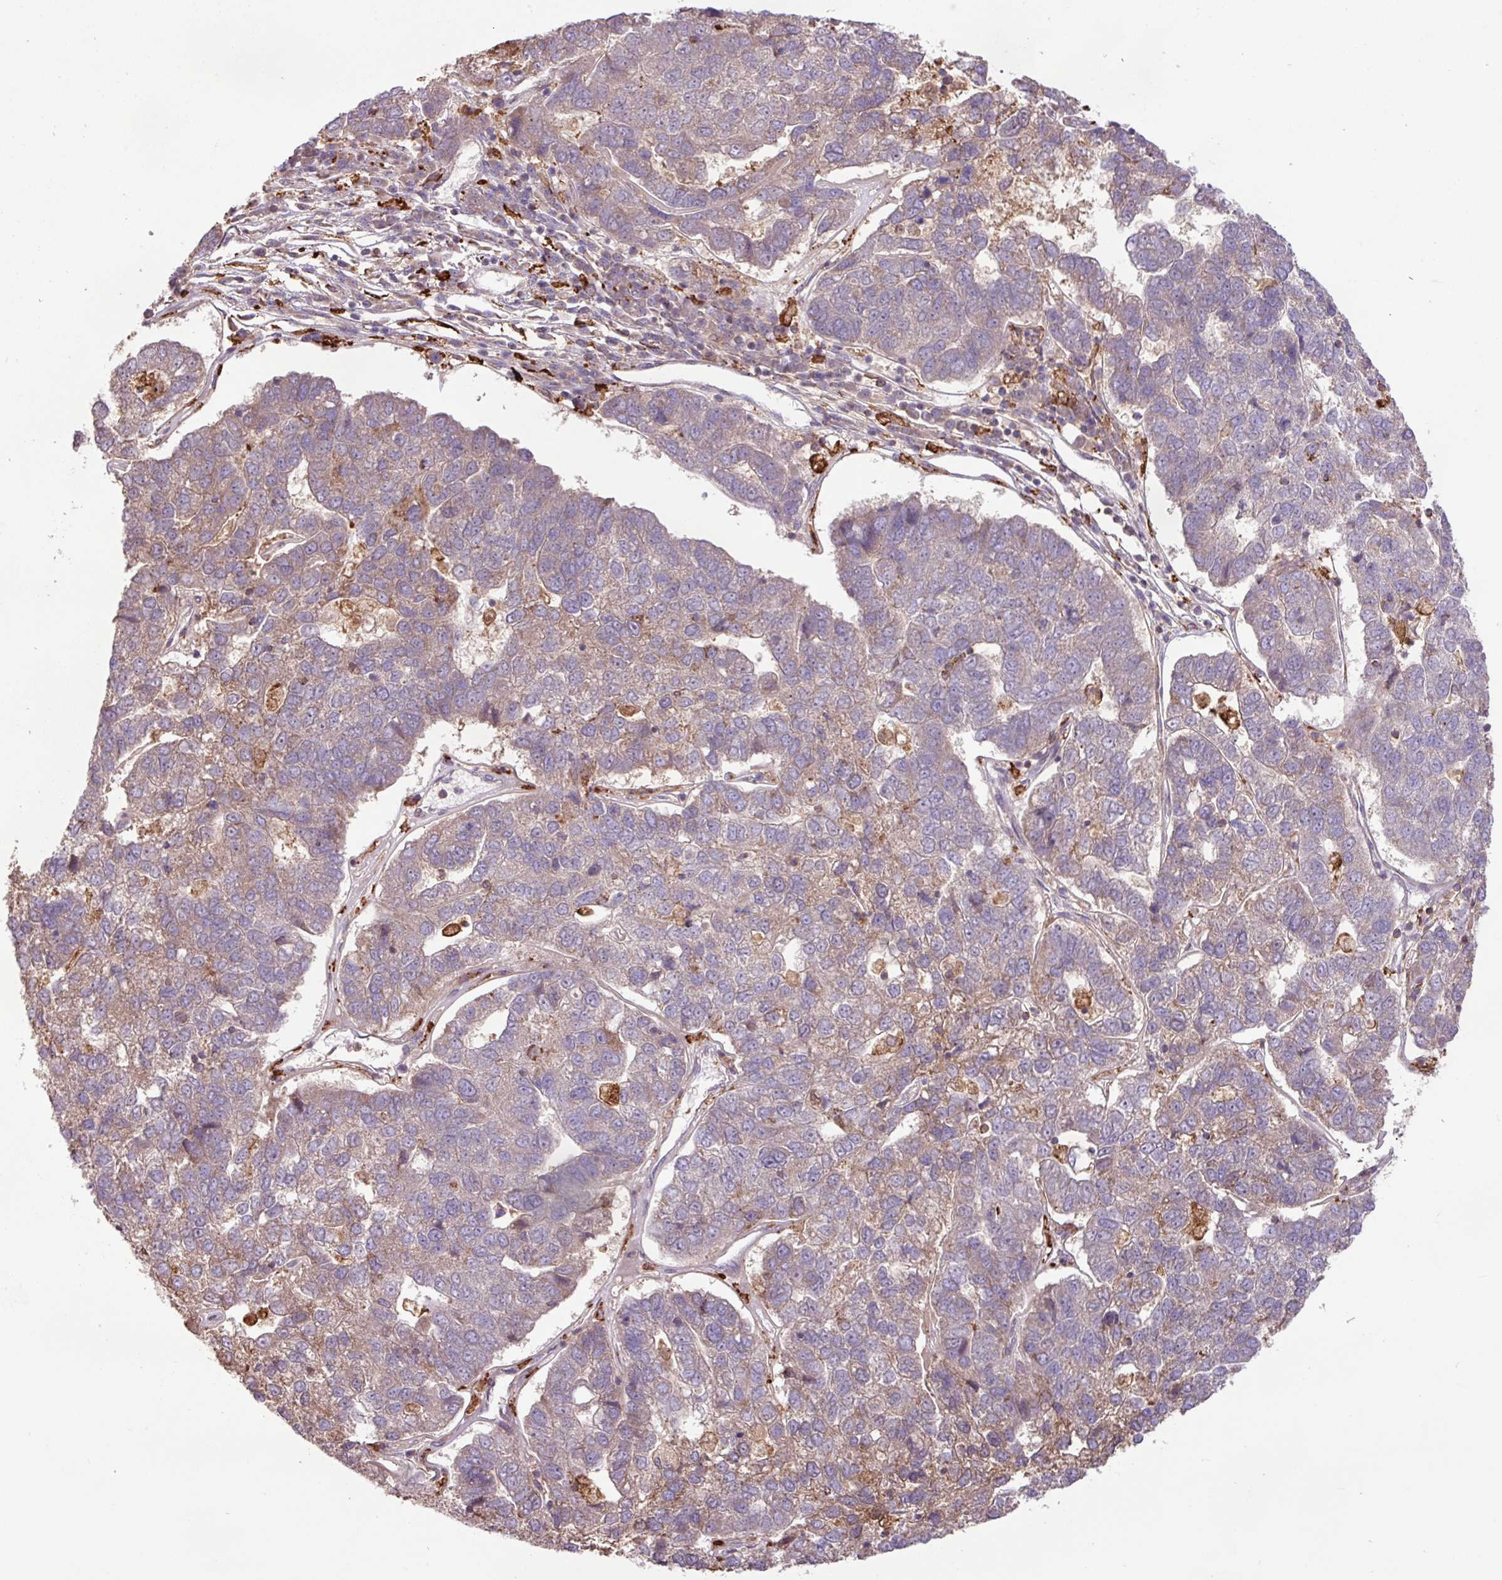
{"staining": {"intensity": "weak", "quantity": "25%-75%", "location": "cytoplasmic/membranous"}, "tissue": "pancreatic cancer", "cell_type": "Tumor cells", "image_type": "cancer", "snomed": [{"axis": "morphology", "description": "Adenocarcinoma, NOS"}, {"axis": "topography", "description": "Pancreas"}], "caption": "Human pancreatic adenocarcinoma stained with a brown dye demonstrates weak cytoplasmic/membranous positive positivity in approximately 25%-75% of tumor cells.", "gene": "ARHGEF25", "patient": {"sex": "female", "age": 61}}